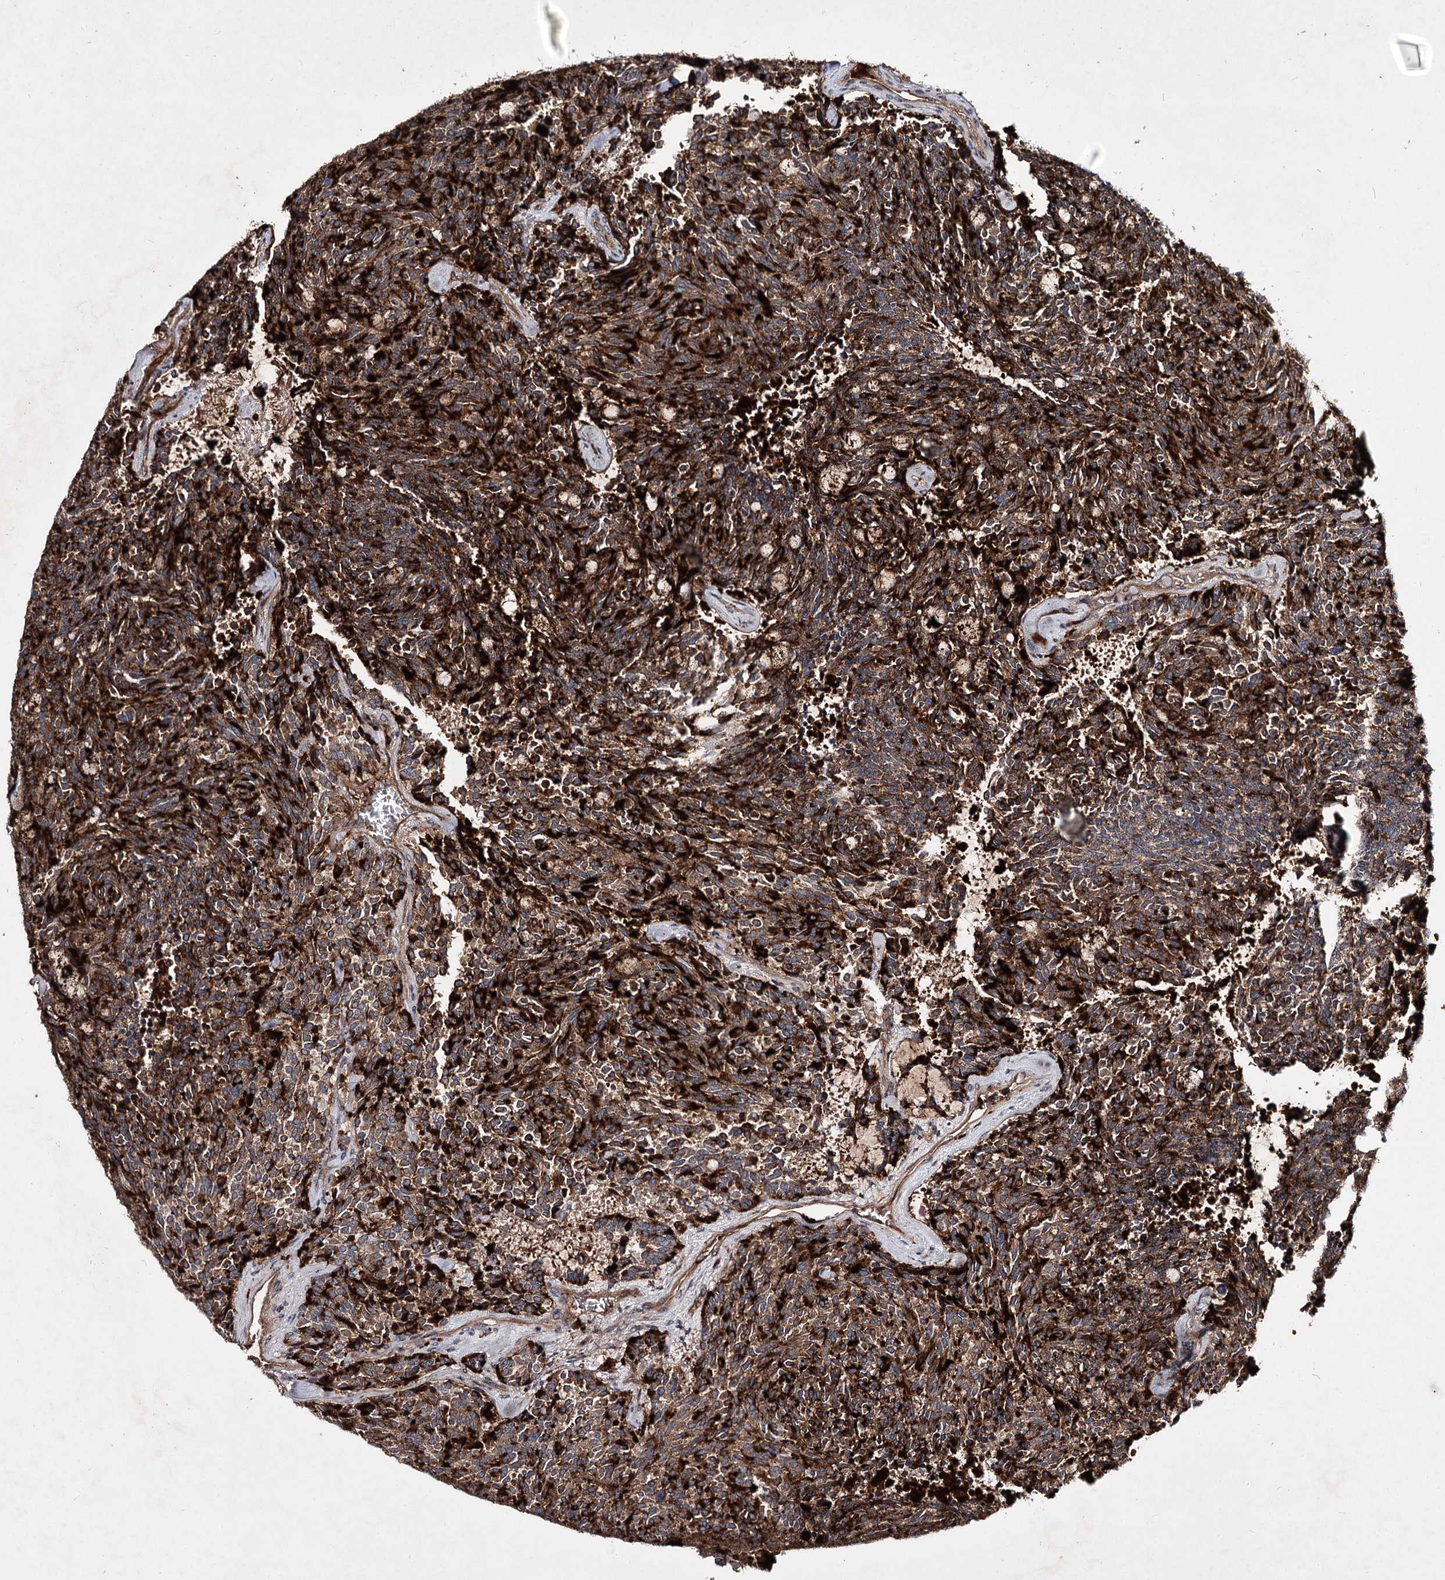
{"staining": {"intensity": "strong", "quantity": ">75%", "location": "cytoplasmic/membranous"}, "tissue": "carcinoid", "cell_type": "Tumor cells", "image_type": "cancer", "snomed": [{"axis": "morphology", "description": "Carcinoid, malignant, NOS"}, {"axis": "topography", "description": "Pancreas"}], "caption": "High-magnification brightfield microscopy of carcinoid stained with DAB (brown) and counterstained with hematoxylin (blue). tumor cells exhibit strong cytoplasmic/membranous positivity is appreciated in about>75% of cells. Using DAB (brown) and hematoxylin (blue) stains, captured at high magnification using brightfield microscopy.", "gene": "MINDY3", "patient": {"sex": "female", "age": 54}}